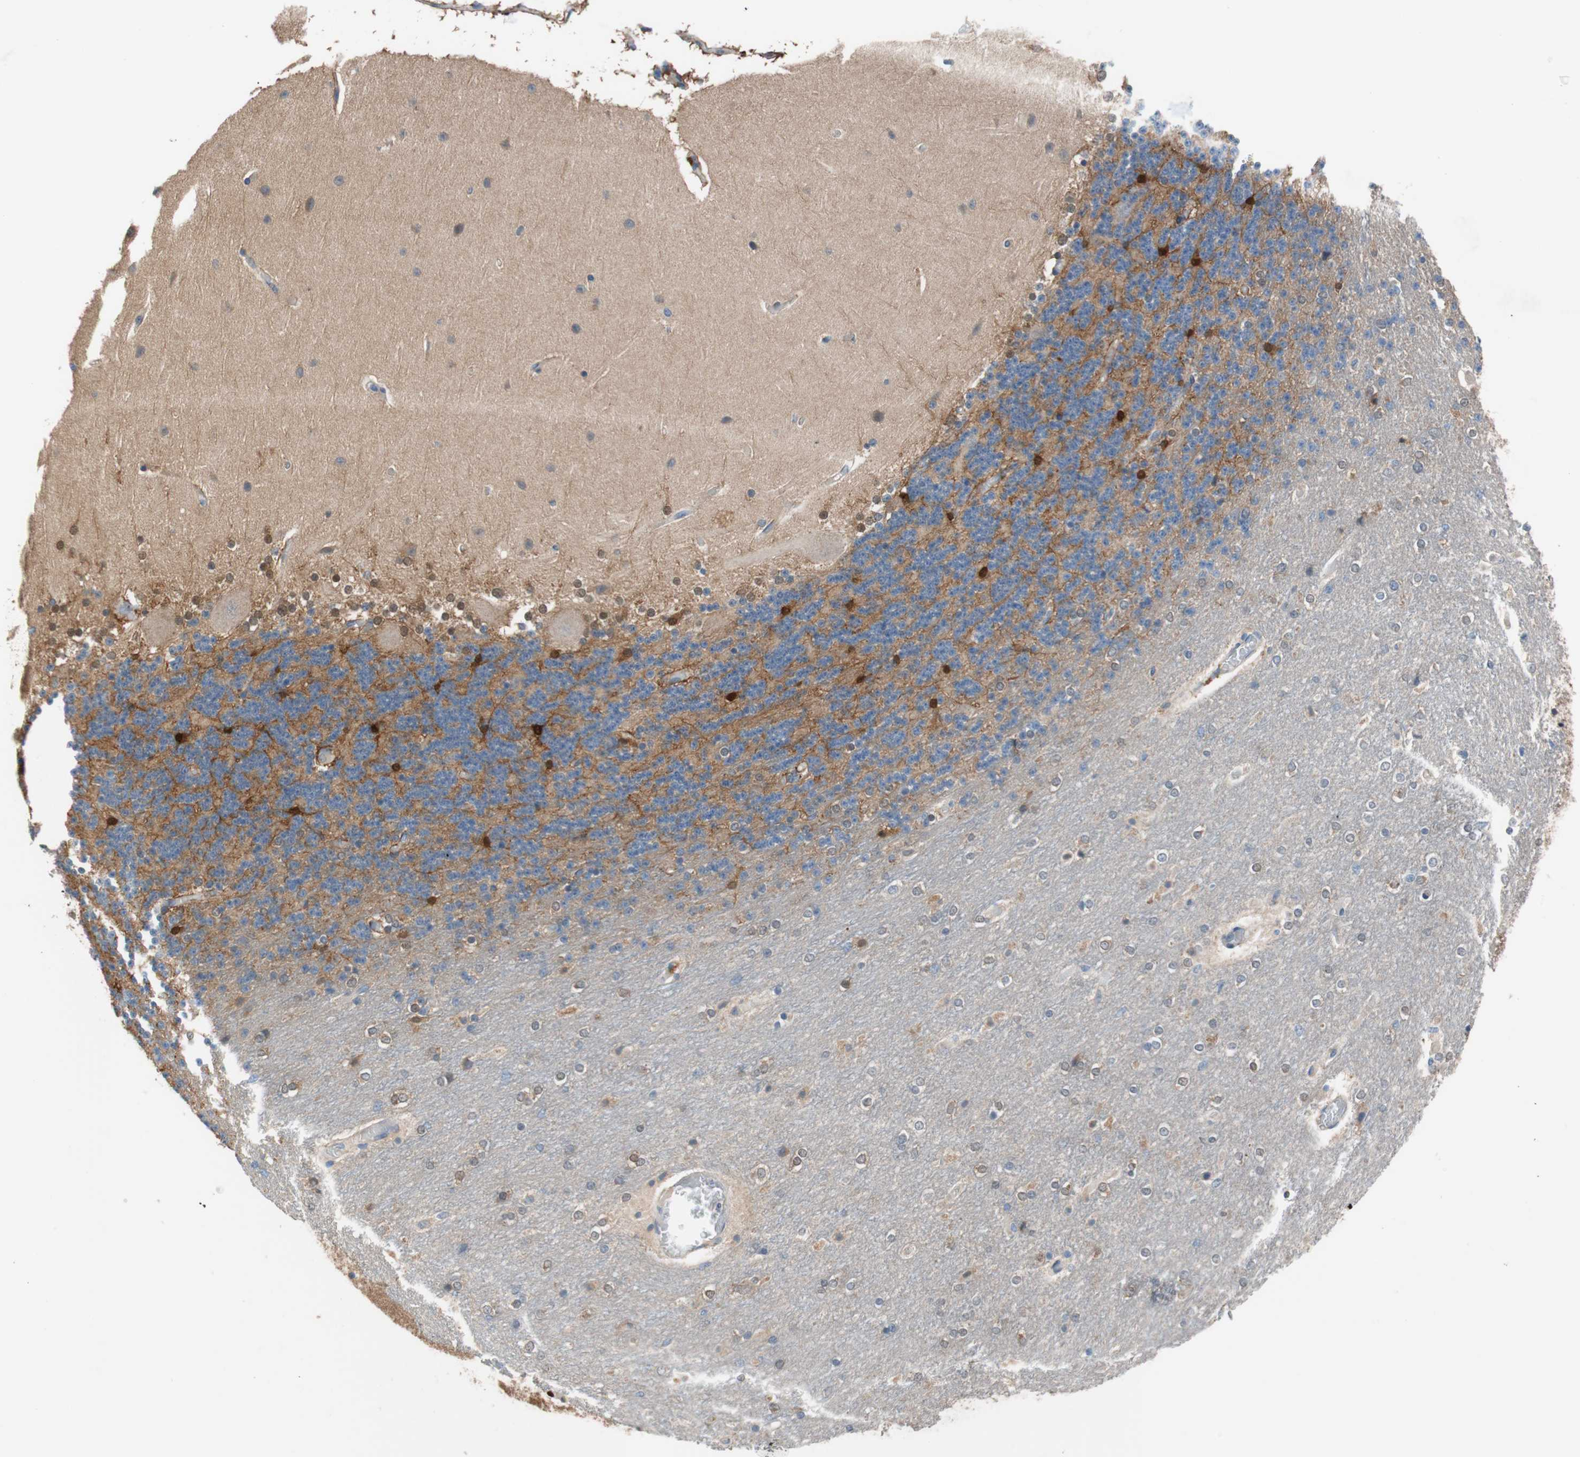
{"staining": {"intensity": "weak", "quantity": ">75%", "location": "cytoplasmic/membranous"}, "tissue": "cerebellum", "cell_type": "Cells in granular layer", "image_type": "normal", "snomed": [{"axis": "morphology", "description": "Normal tissue, NOS"}, {"axis": "topography", "description": "Cerebellum"}], "caption": "A histopathology image showing weak cytoplasmic/membranous positivity in about >75% of cells in granular layer in benign cerebellum, as visualized by brown immunohistochemical staining.", "gene": "GLUL", "patient": {"sex": "female", "age": 54}}